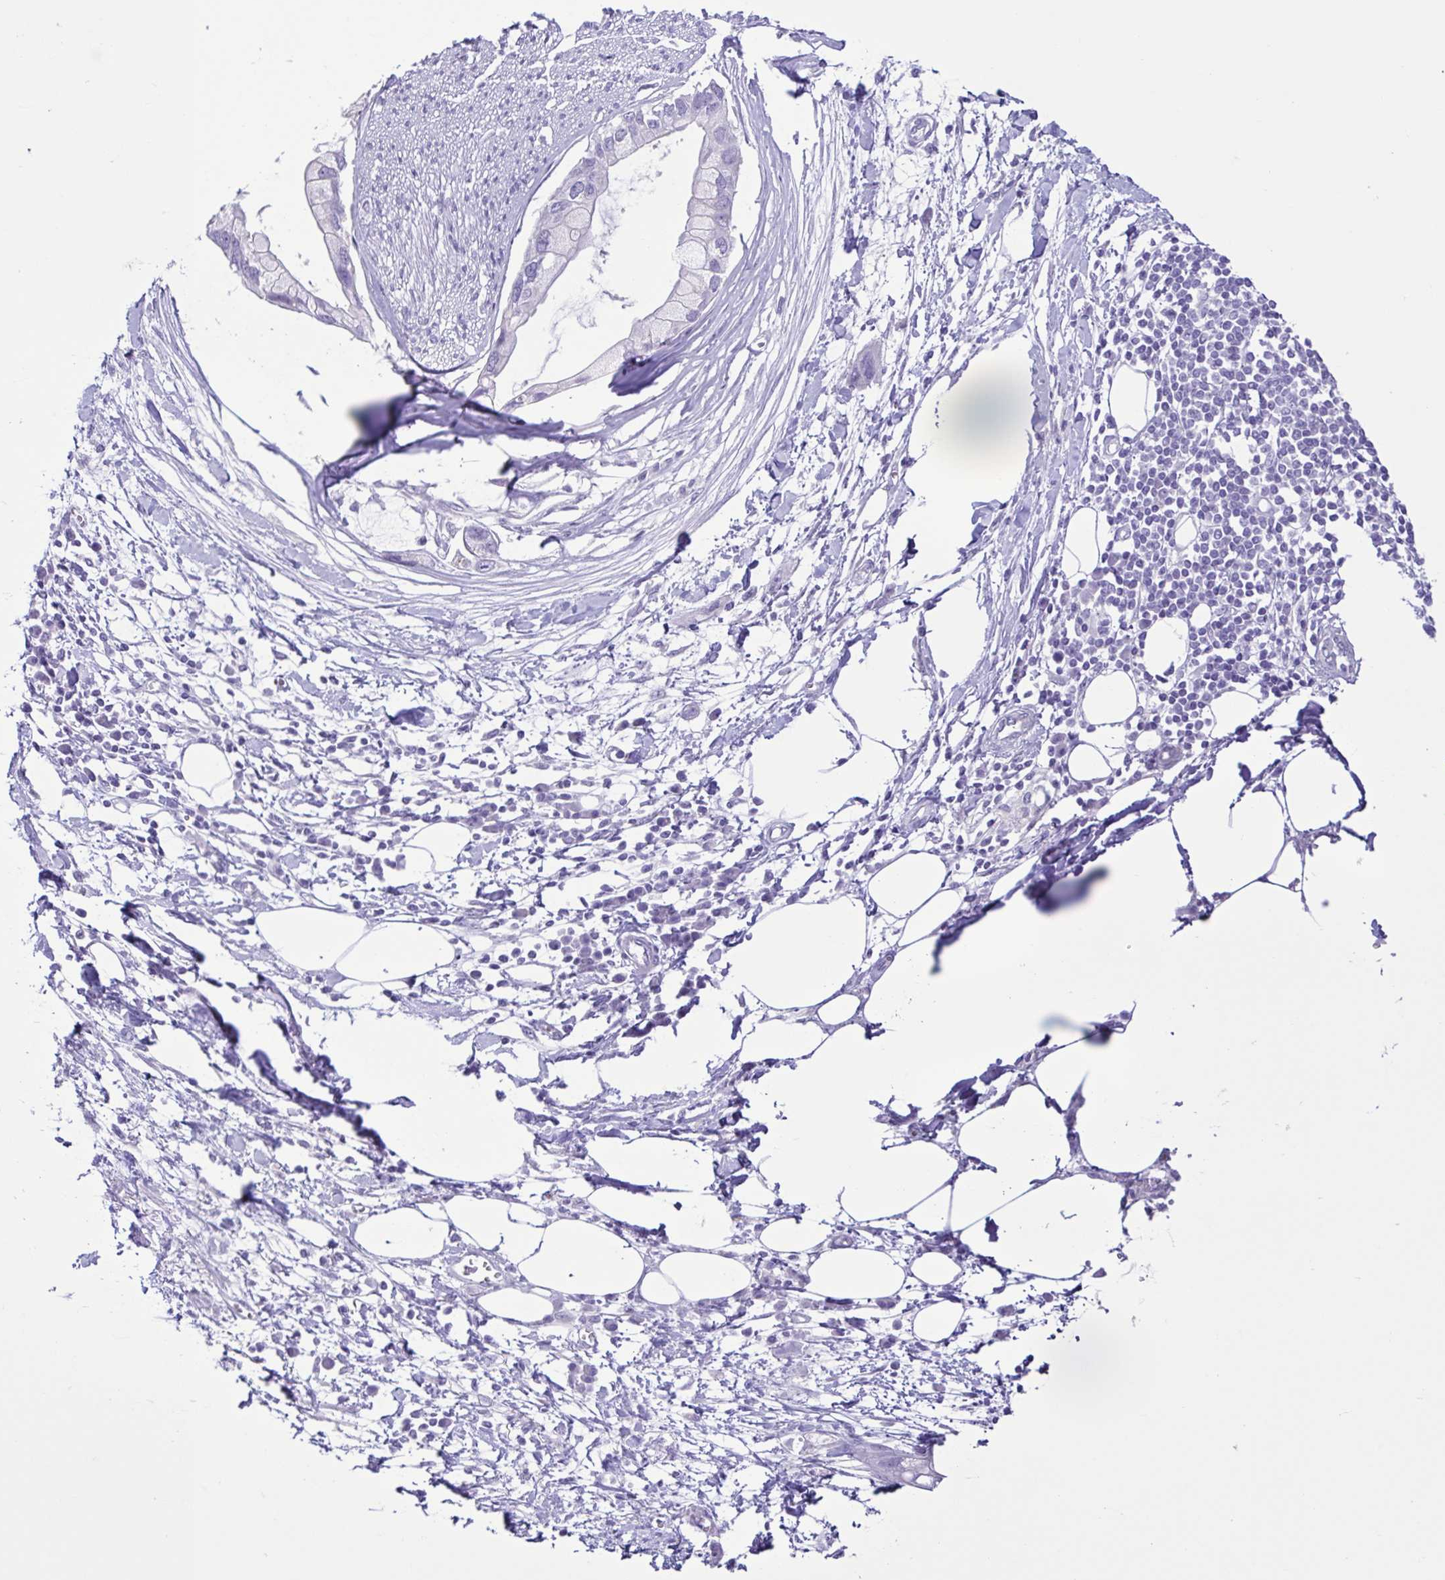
{"staining": {"intensity": "negative", "quantity": "none", "location": "none"}, "tissue": "pancreatic cancer", "cell_type": "Tumor cells", "image_type": "cancer", "snomed": [{"axis": "morphology", "description": "Adenocarcinoma, NOS"}, {"axis": "topography", "description": "Pancreas"}], "caption": "High power microscopy photomicrograph of an IHC histopathology image of pancreatic adenocarcinoma, revealing no significant staining in tumor cells. (DAB (3,3'-diaminobenzidine) immunohistochemistry visualized using brightfield microscopy, high magnification).", "gene": "CBY2", "patient": {"sex": "female", "age": 73}}